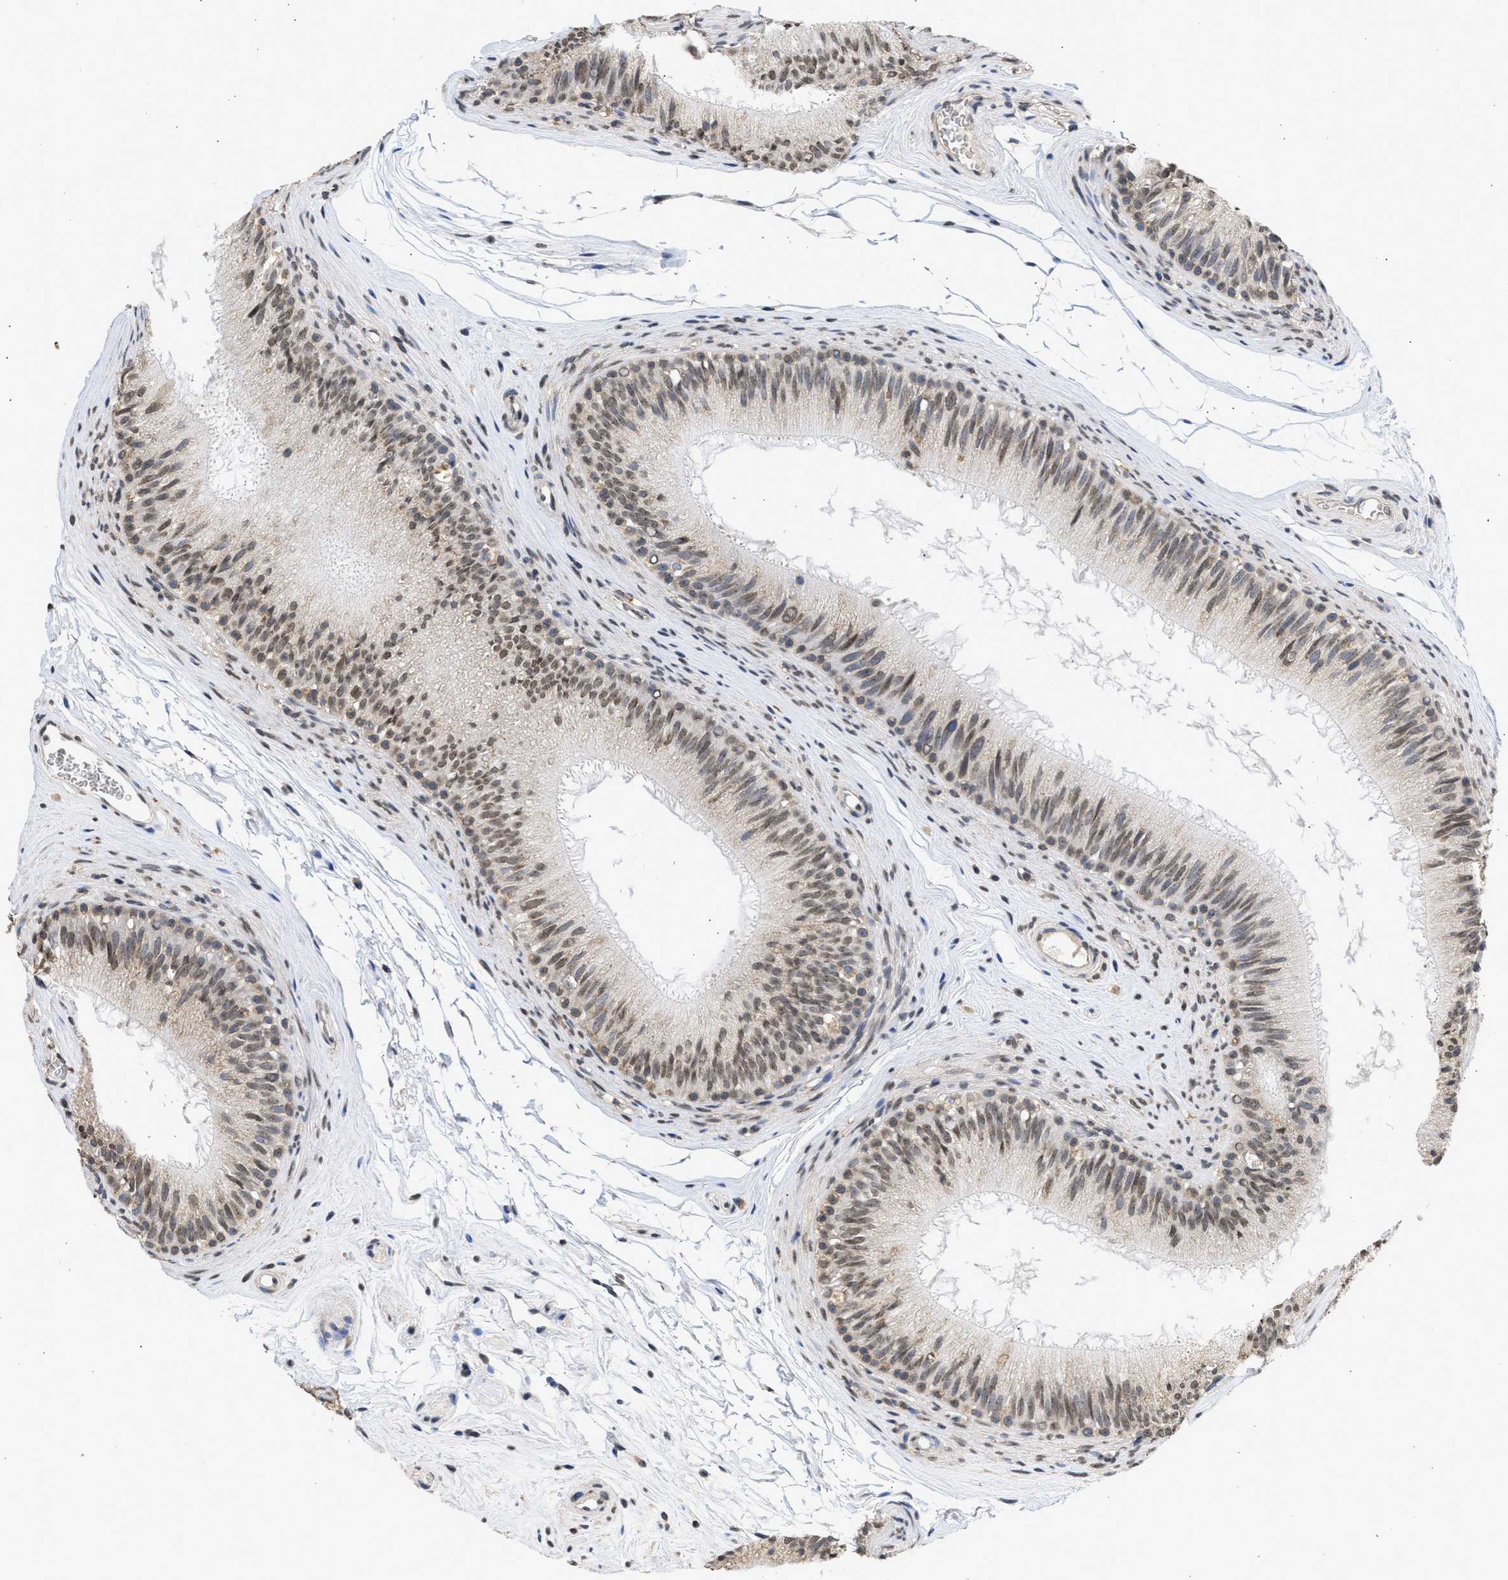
{"staining": {"intensity": "moderate", "quantity": "25%-75%", "location": "cytoplasmic/membranous,nuclear"}, "tissue": "epididymis", "cell_type": "Glandular cells", "image_type": "normal", "snomed": [{"axis": "morphology", "description": "Normal tissue, NOS"}, {"axis": "topography", "description": "Testis"}, {"axis": "topography", "description": "Epididymis"}], "caption": "Immunohistochemistry staining of unremarkable epididymis, which reveals medium levels of moderate cytoplasmic/membranous,nuclear staining in approximately 25%-75% of glandular cells indicating moderate cytoplasmic/membranous,nuclear protein expression. The staining was performed using DAB (brown) for protein detection and nuclei were counterstained in hematoxylin (blue).", "gene": "NUP35", "patient": {"sex": "male", "age": 36}}